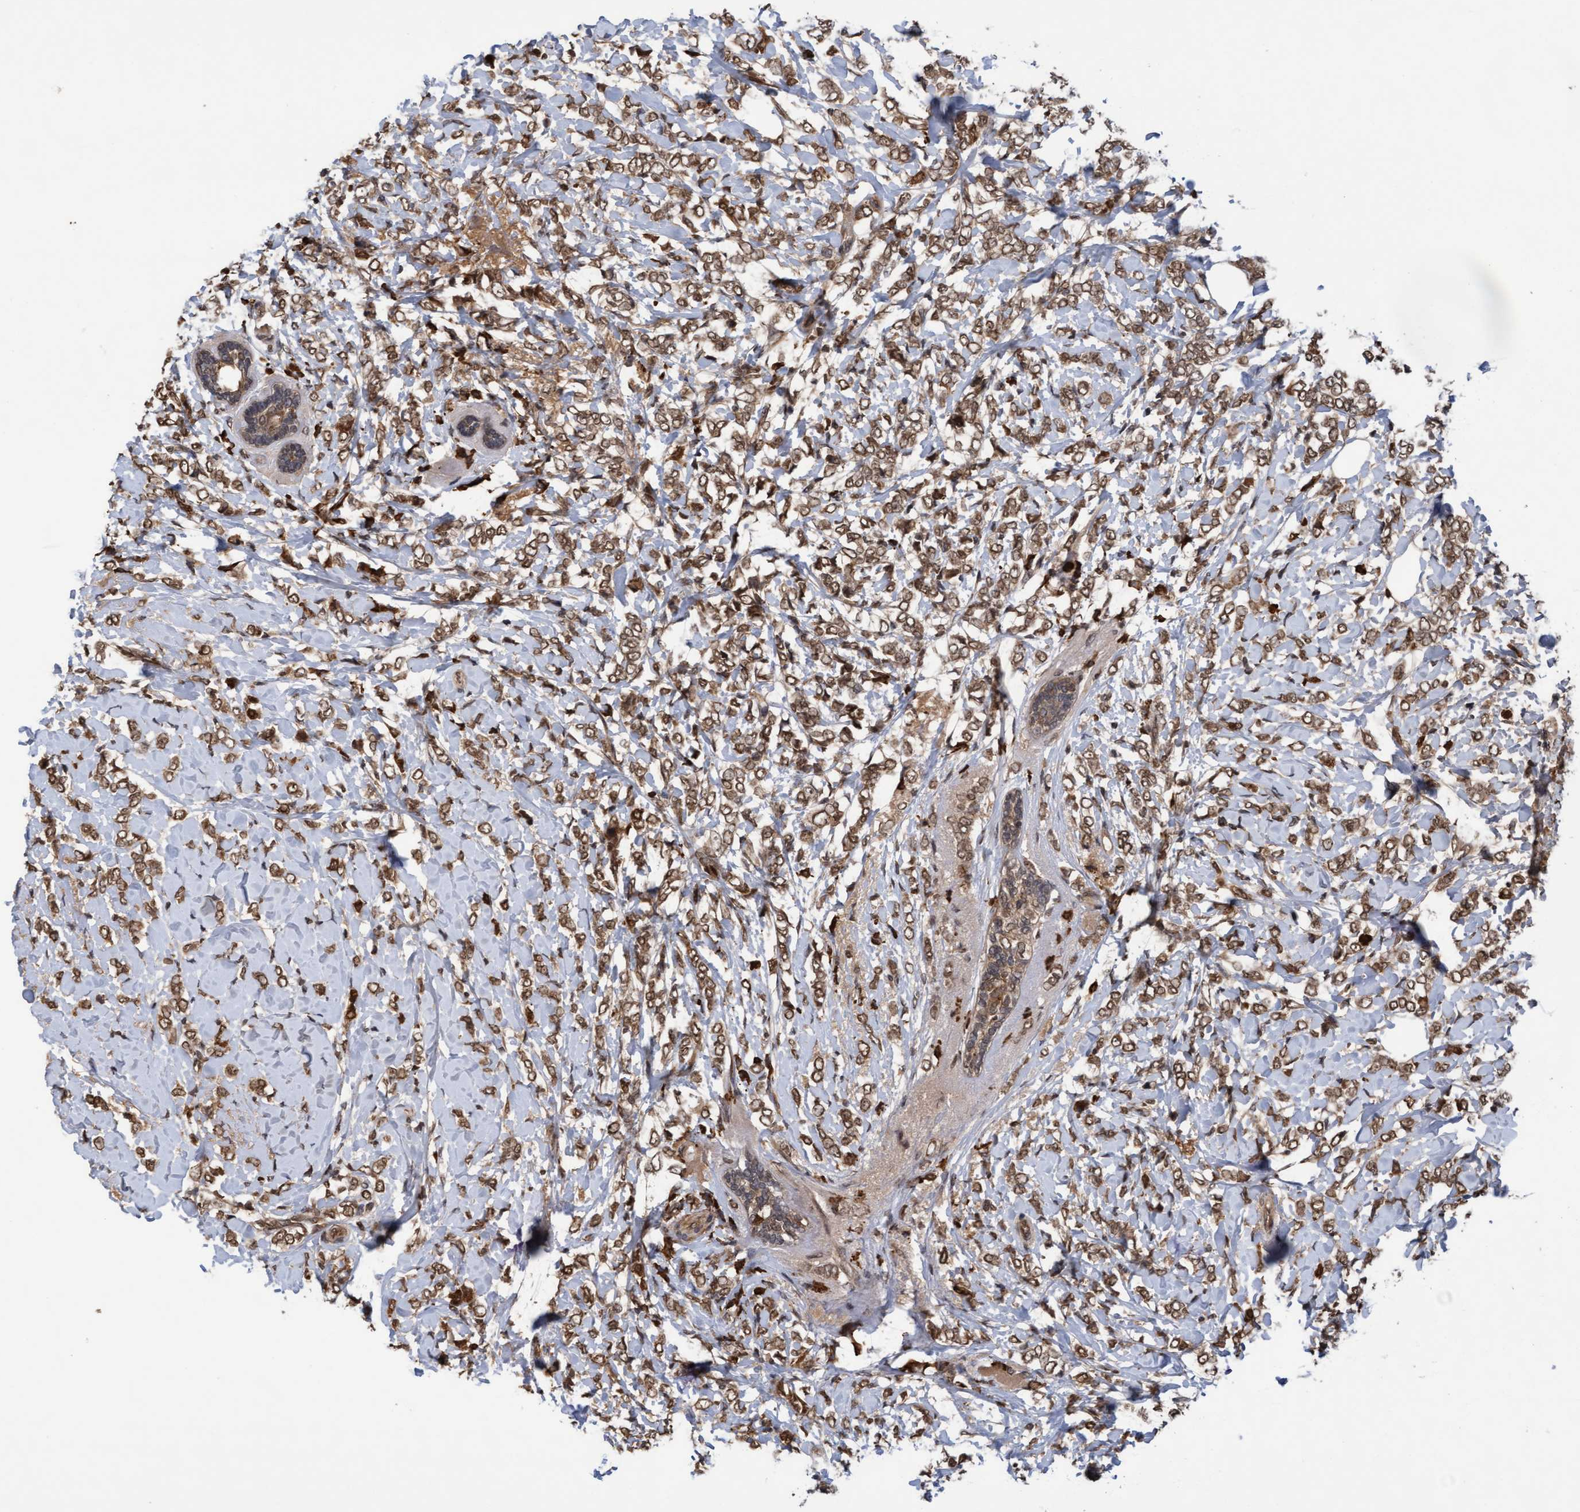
{"staining": {"intensity": "moderate", "quantity": ">75%", "location": "cytoplasmic/membranous"}, "tissue": "breast cancer", "cell_type": "Tumor cells", "image_type": "cancer", "snomed": [{"axis": "morphology", "description": "Normal tissue, NOS"}, {"axis": "morphology", "description": "Lobular carcinoma"}, {"axis": "topography", "description": "Breast"}], "caption": "Immunohistochemistry (IHC) staining of breast cancer (lobular carcinoma), which reveals medium levels of moderate cytoplasmic/membranous staining in about >75% of tumor cells indicating moderate cytoplasmic/membranous protein positivity. The staining was performed using DAB (3,3'-diaminobenzidine) (brown) for protein detection and nuclei were counterstained in hematoxylin (blue).", "gene": "WASF1", "patient": {"sex": "female", "age": 47}}